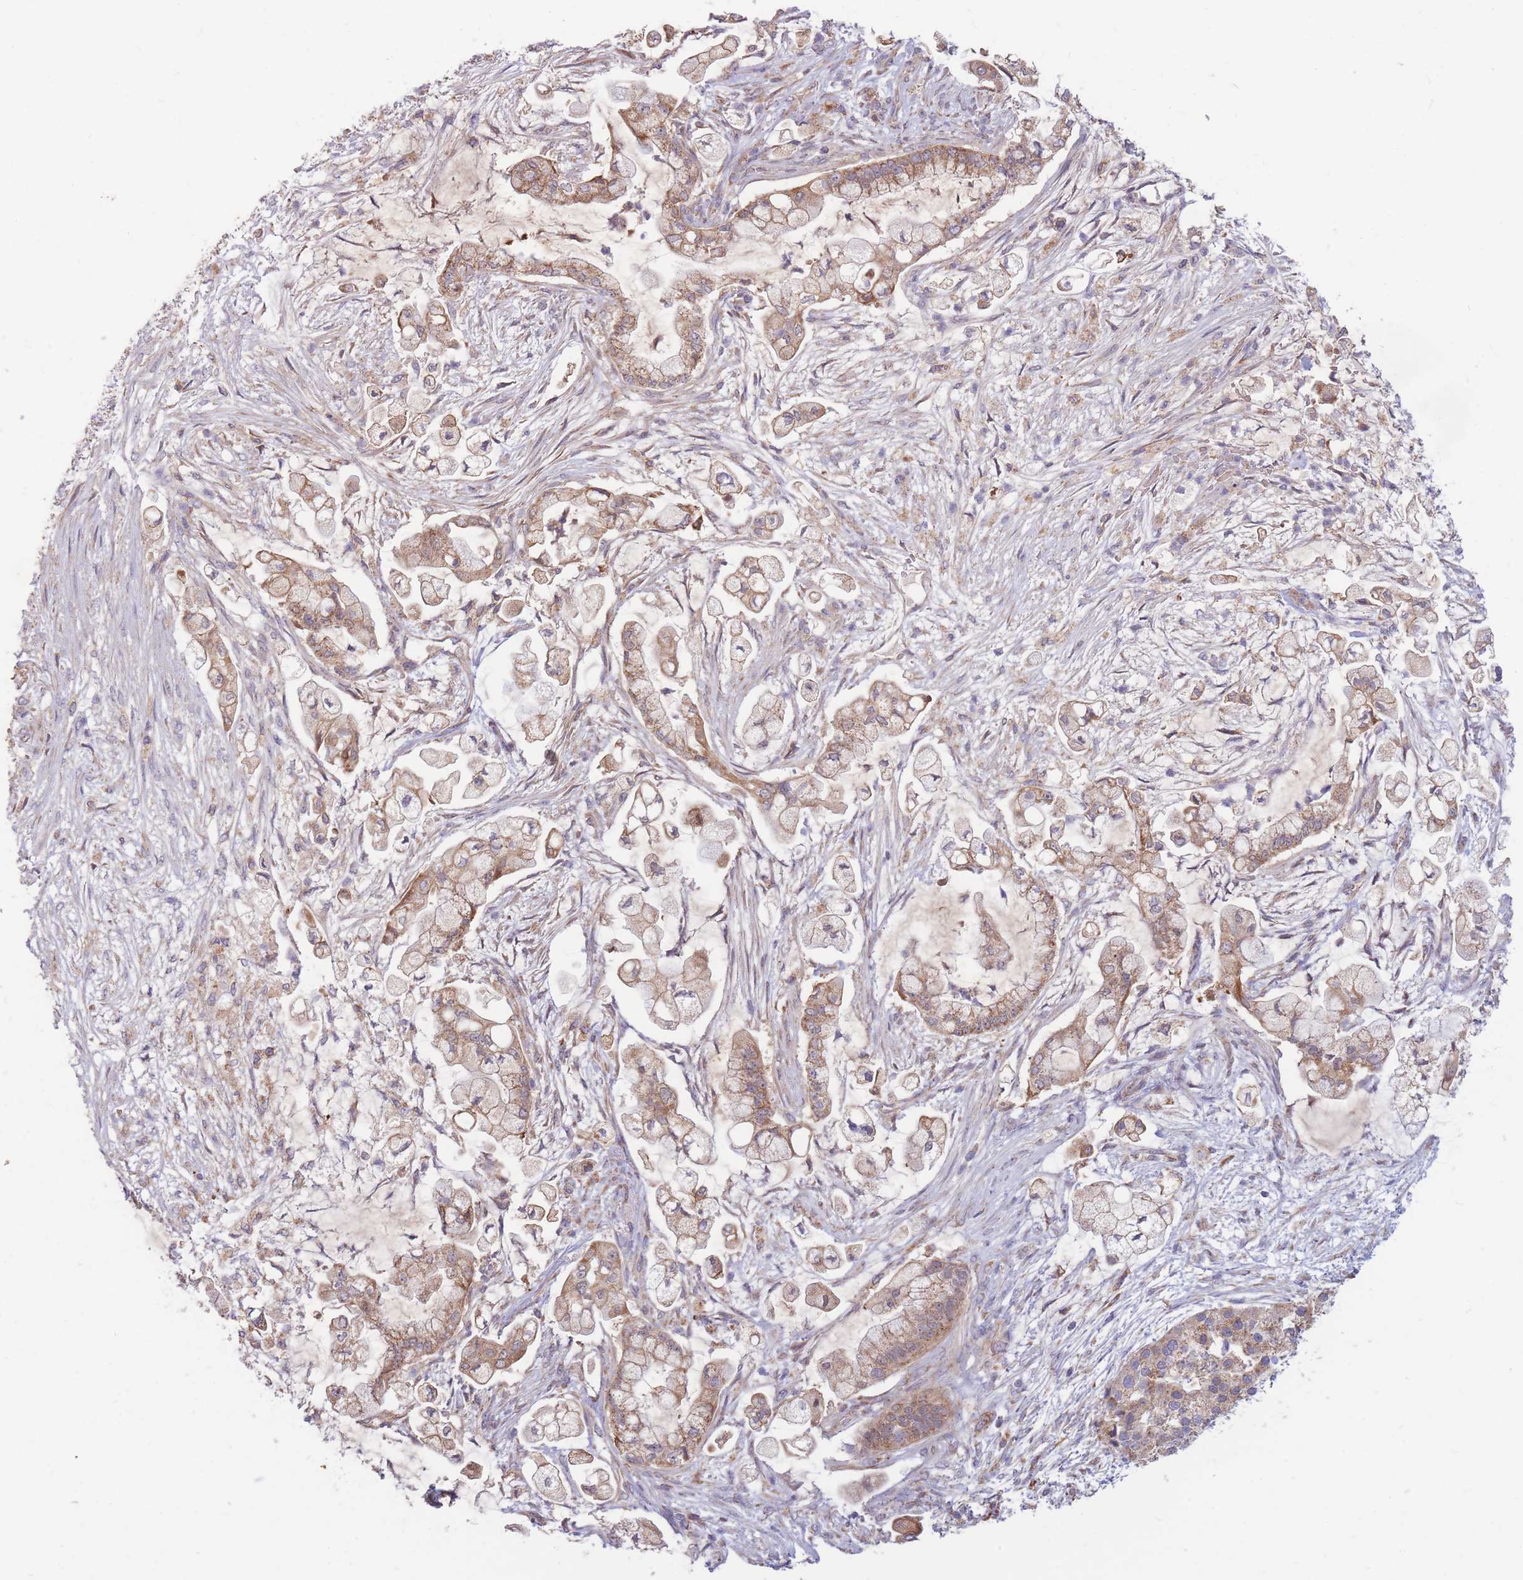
{"staining": {"intensity": "moderate", "quantity": ">75%", "location": "cytoplasmic/membranous"}, "tissue": "pancreatic cancer", "cell_type": "Tumor cells", "image_type": "cancer", "snomed": [{"axis": "morphology", "description": "Adenocarcinoma, NOS"}, {"axis": "topography", "description": "Pancreas"}], "caption": "High-power microscopy captured an immunohistochemistry (IHC) micrograph of adenocarcinoma (pancreatic), revealing moderate cytoplasmic/membranous positivity in about >75% of tumor cells.", "gene": "PTPMT1", "patient": {"sex": "female", "age": 69}}